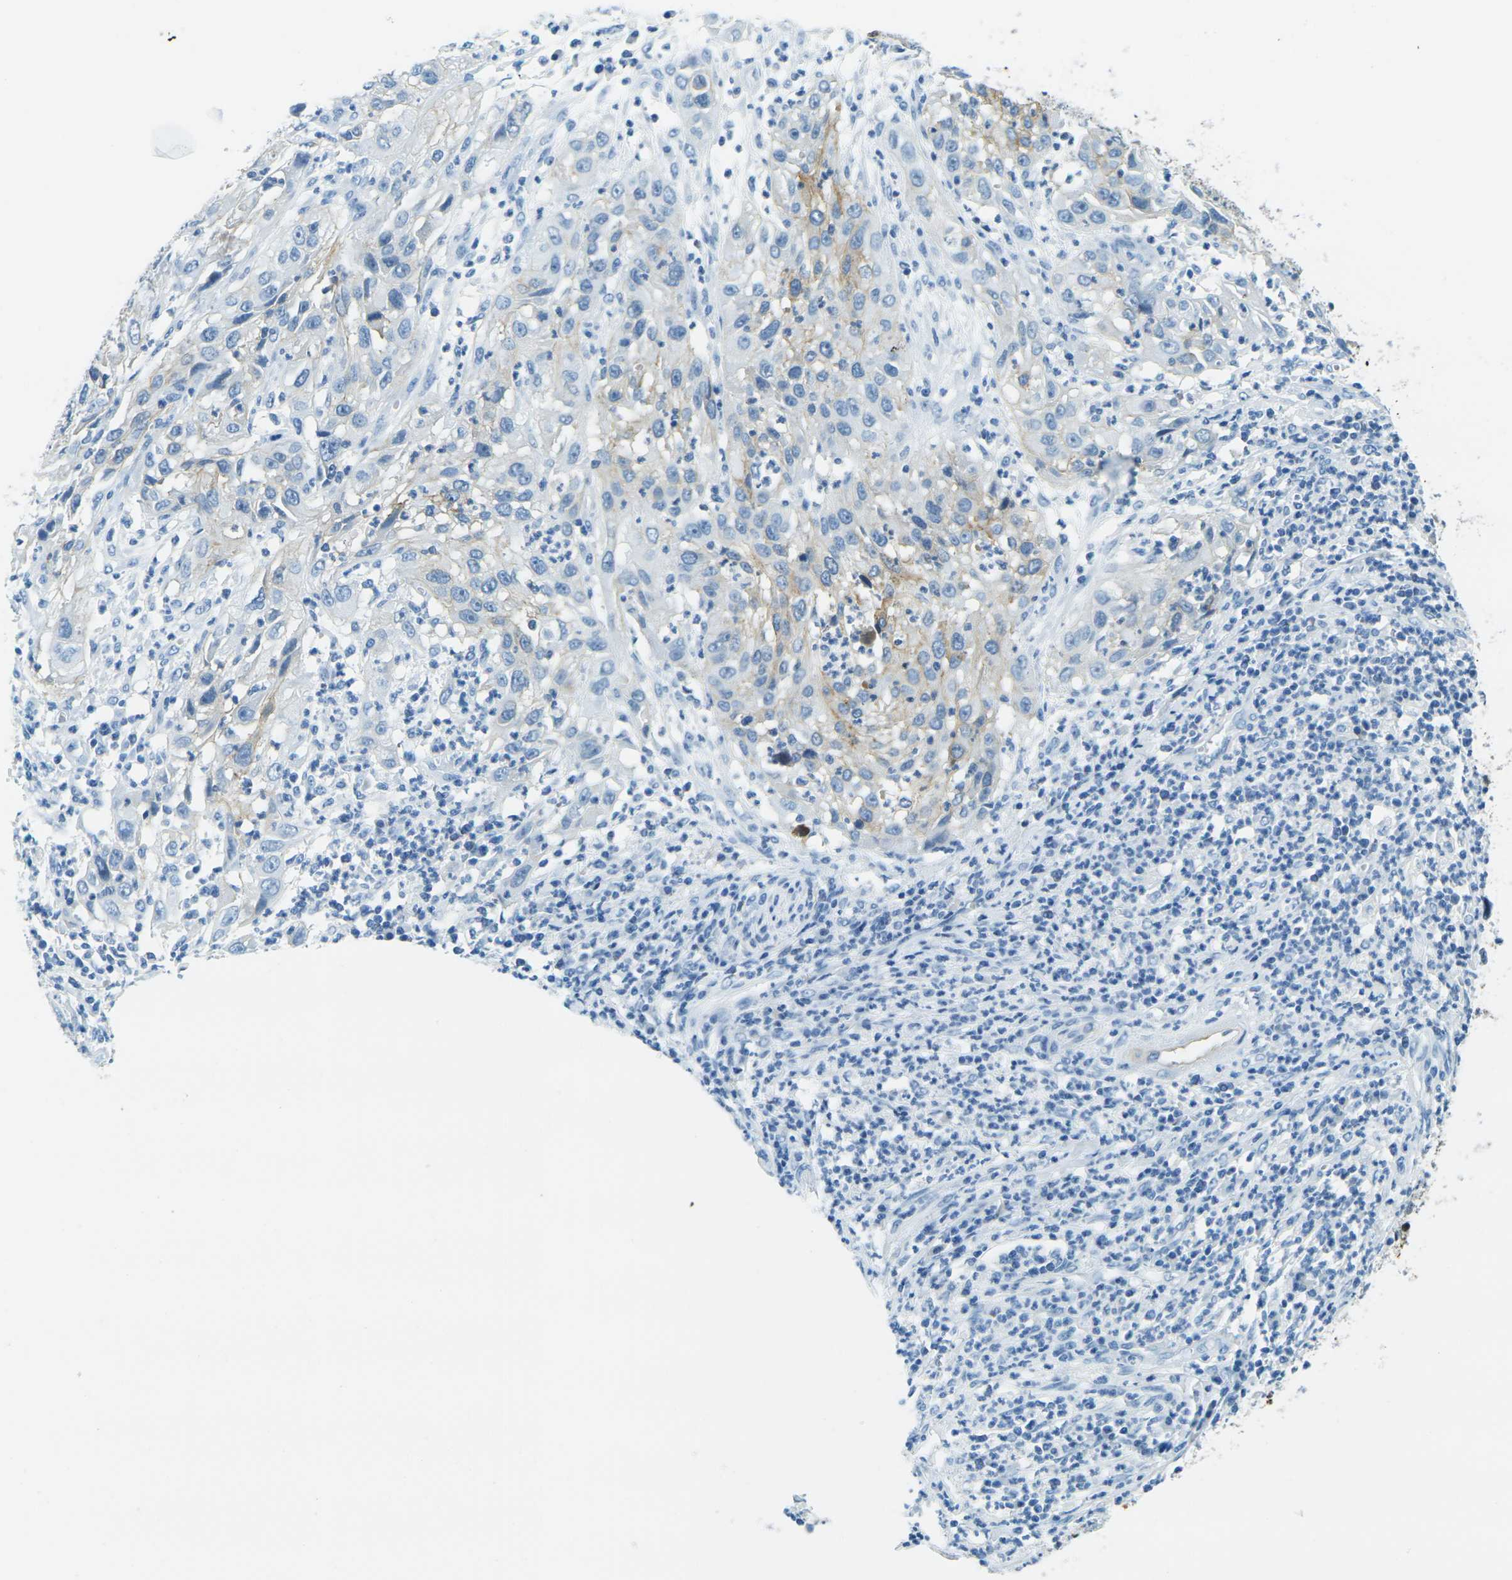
{"staining": {"intensity": "weak", "quantity": "<25%", "location": "cytoplasmic/membranous"}, "tissue": "cervical cancer", "cell_type": "Tumor cells", "image_type": "cancer", "snomed": [{"axis": "morphology", "description": "Squamous cell carcinoma, NOS"}, {"axis": "topography", "description": "Cervix"}], "caption": "Cervical cancer (squamous cell carcinoma) stained for a protein using immunohistochemistry displays no expression tumor cells.", "gene": "OCLN", "patient": {"sex": "female", "age": 32}}